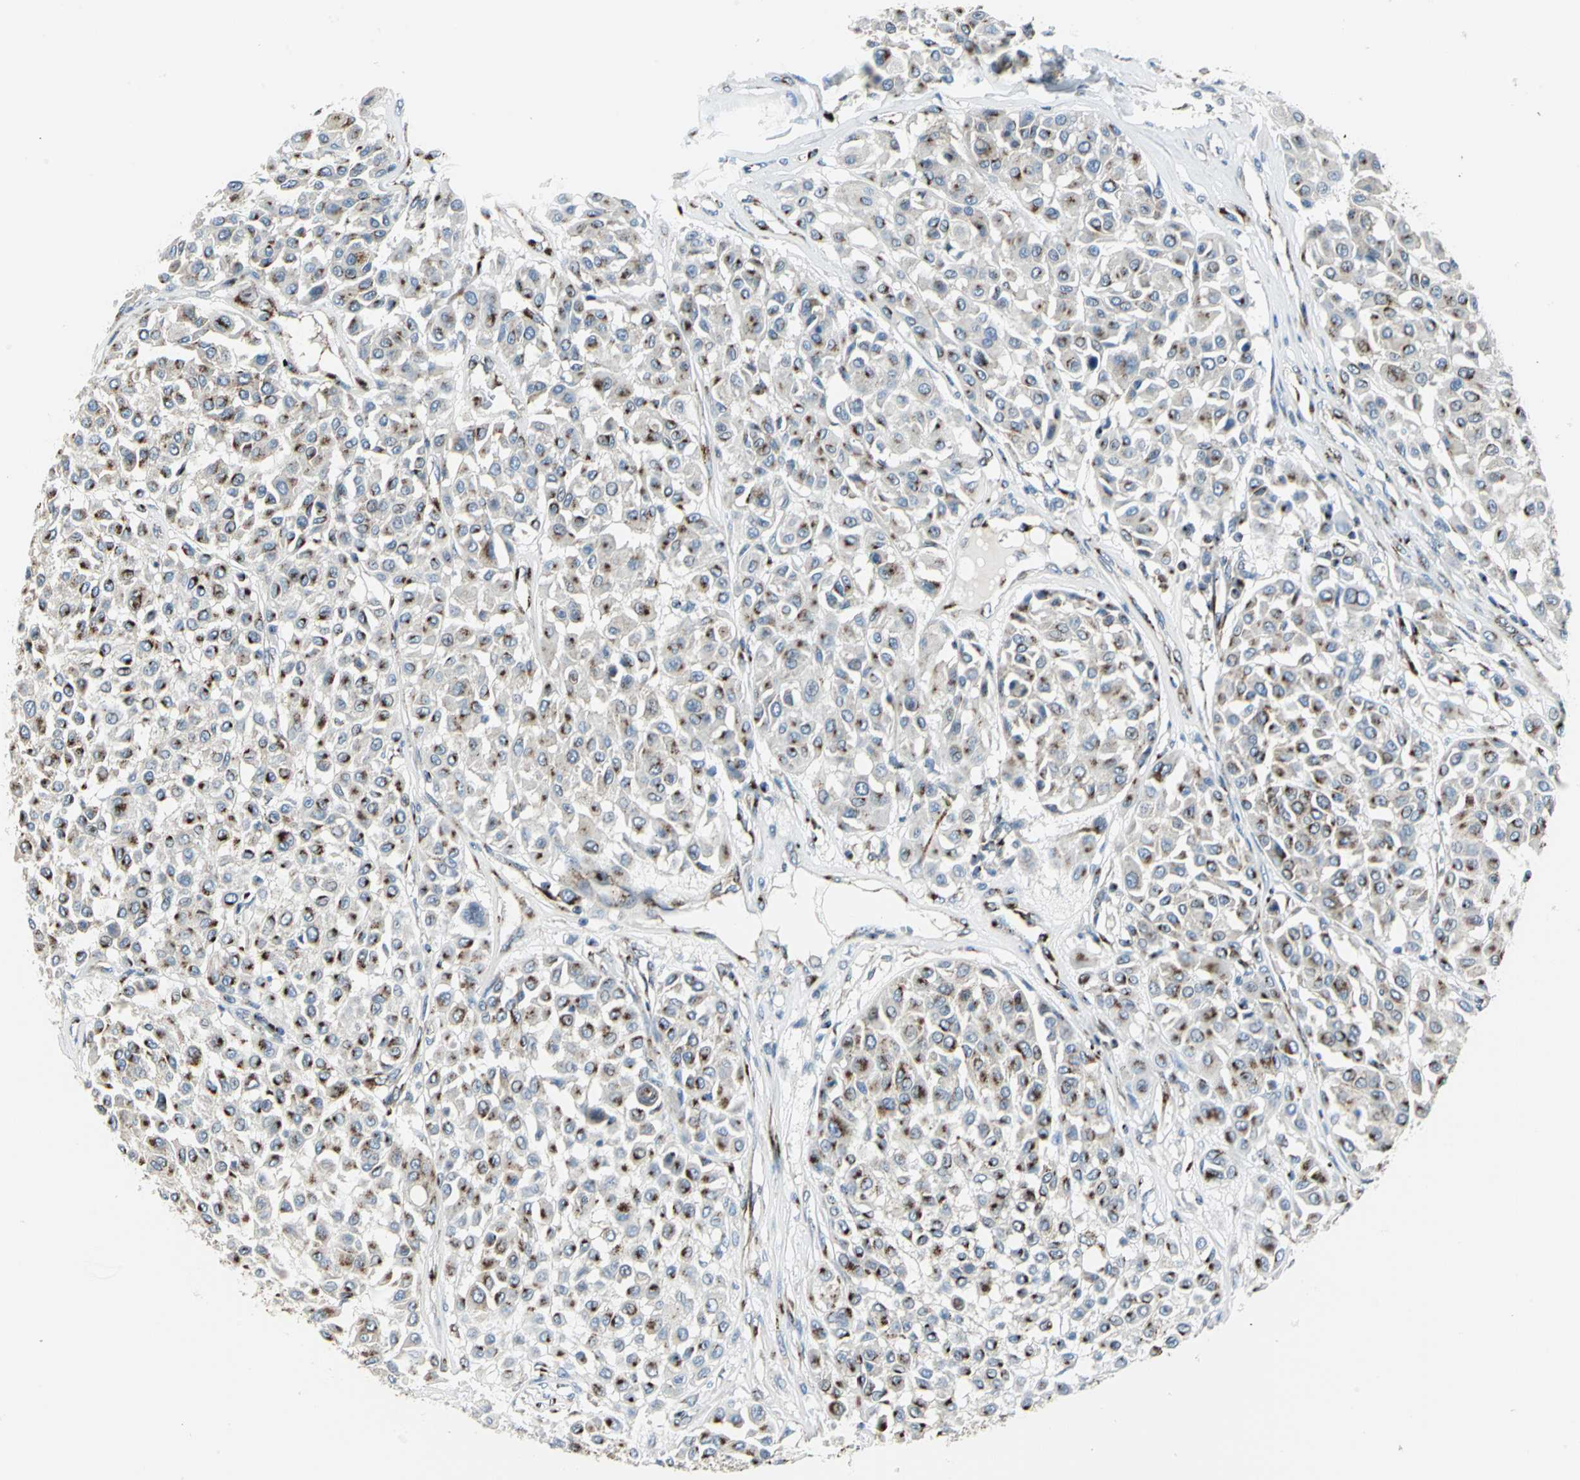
{"staining": {"intensity": "strong", "quantity": "25%-75%", "location": "cytoplasmic/membranous"}, "tissue": "melanoma", "cell_type": "Tumor cells", "image_type": "cancer", "snomed": [{"axis": "morphology", "description": "Malignant melanoma, Metastatic site"}, {"axis": "topography", "description": "Soft tissue"}], "caption": "The histopathology image reveals staining of melanoma, revealing strong cytoplasmic/membranous protein expression (brown color) within tumor cells.", "gene": "GPR3", "patient": {"sex": "male", "age": 41}}